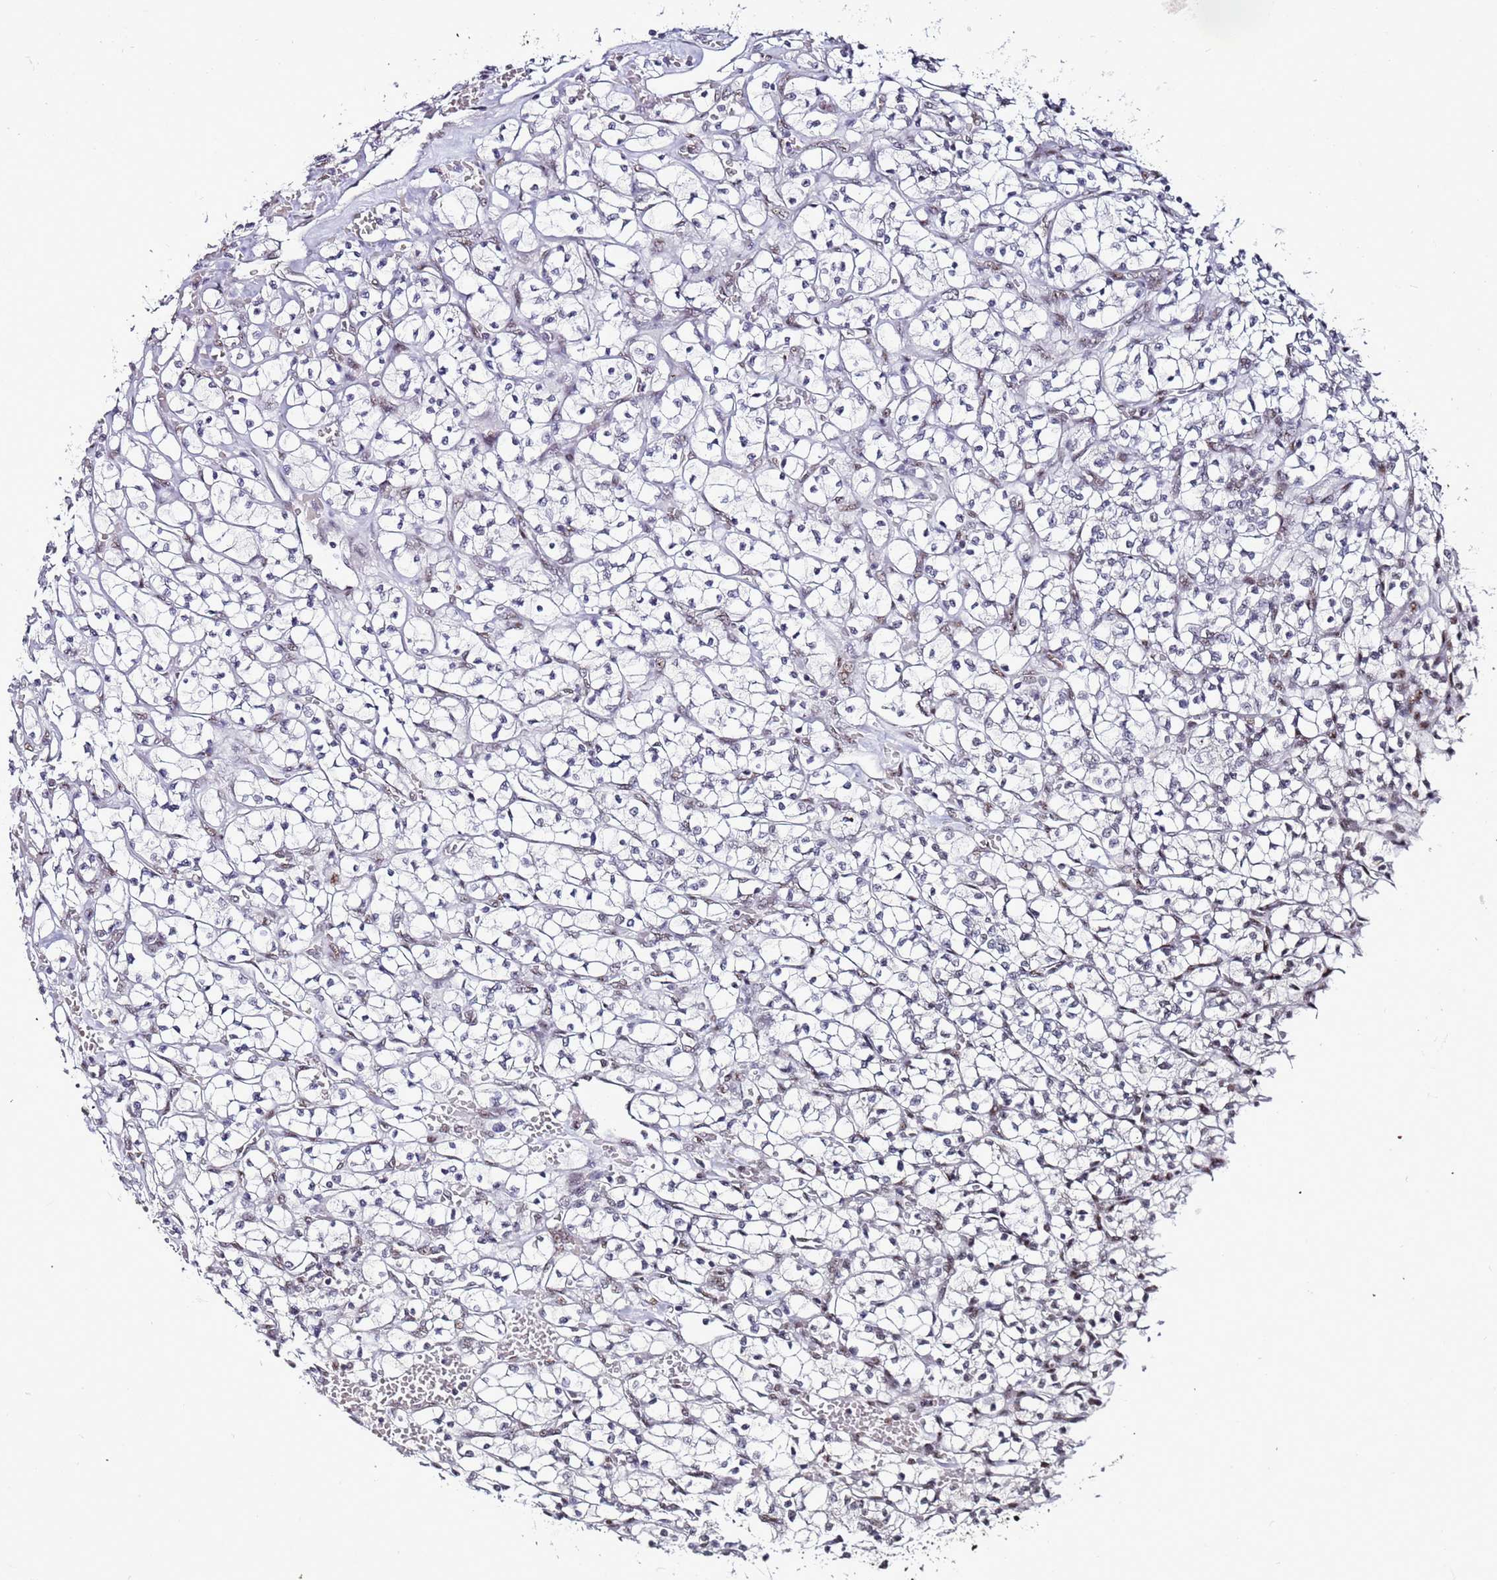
{"staining": {"intensity": "negative", "quantity": "none", "location": "none"}, "tissue": "renal cancer", "cell_type": "Tumor cells", "image_type": "cancer", "snomed": [{"axis": "morphology", "description": "Adenocarcinoma, NOS"}, {"axis": "topography", "description": "Kidney"}], "caption": "Renal adenocarcinoma was stained to show a protein in brown. There is no significant expression in tumor cells. The staining is performed using DAB (3,3'-diaminobenzidine) brown chromogen with nuclei counter-stained in using hematoxylin.", "gene": "PSMA7", "patient": {"sex": "female", "age": 64}}